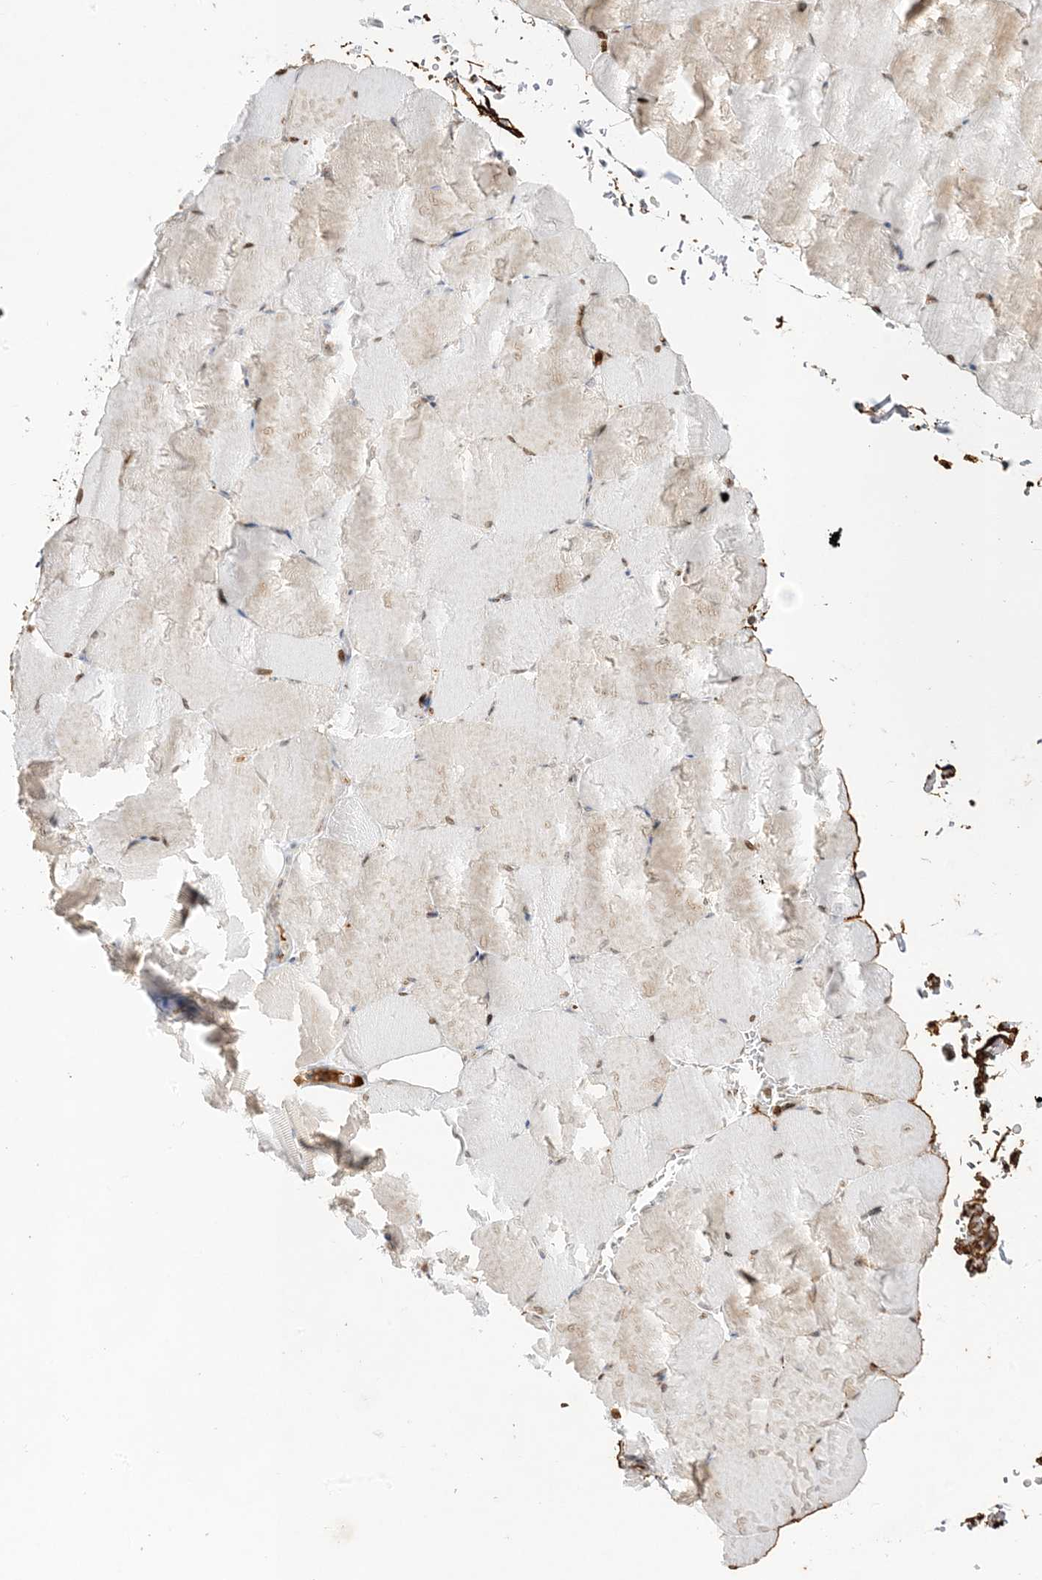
{"staining": {"intensity": "weak", "quantity": "<25%", "location": "cytoplasmic/membranous"}, "tissue": "skeletal muscle", "cell_type": "Myocytes", "image_type": "normal", "snomed": [{"axis": "morphology", "description": "Normal tissue, NOS"}, {"axis": "topography", "description": "Skeletal muscle"}, {"axis": "topography", "description": "Parathyroid gland"}], "caption": "IHC photomicrograph of normal skeletal muscle stained for a protein (brown), which demonstrates no positivity in myocytes.", "gene": "TRANK1", "patient": {"sex": "female", "age": 37}}